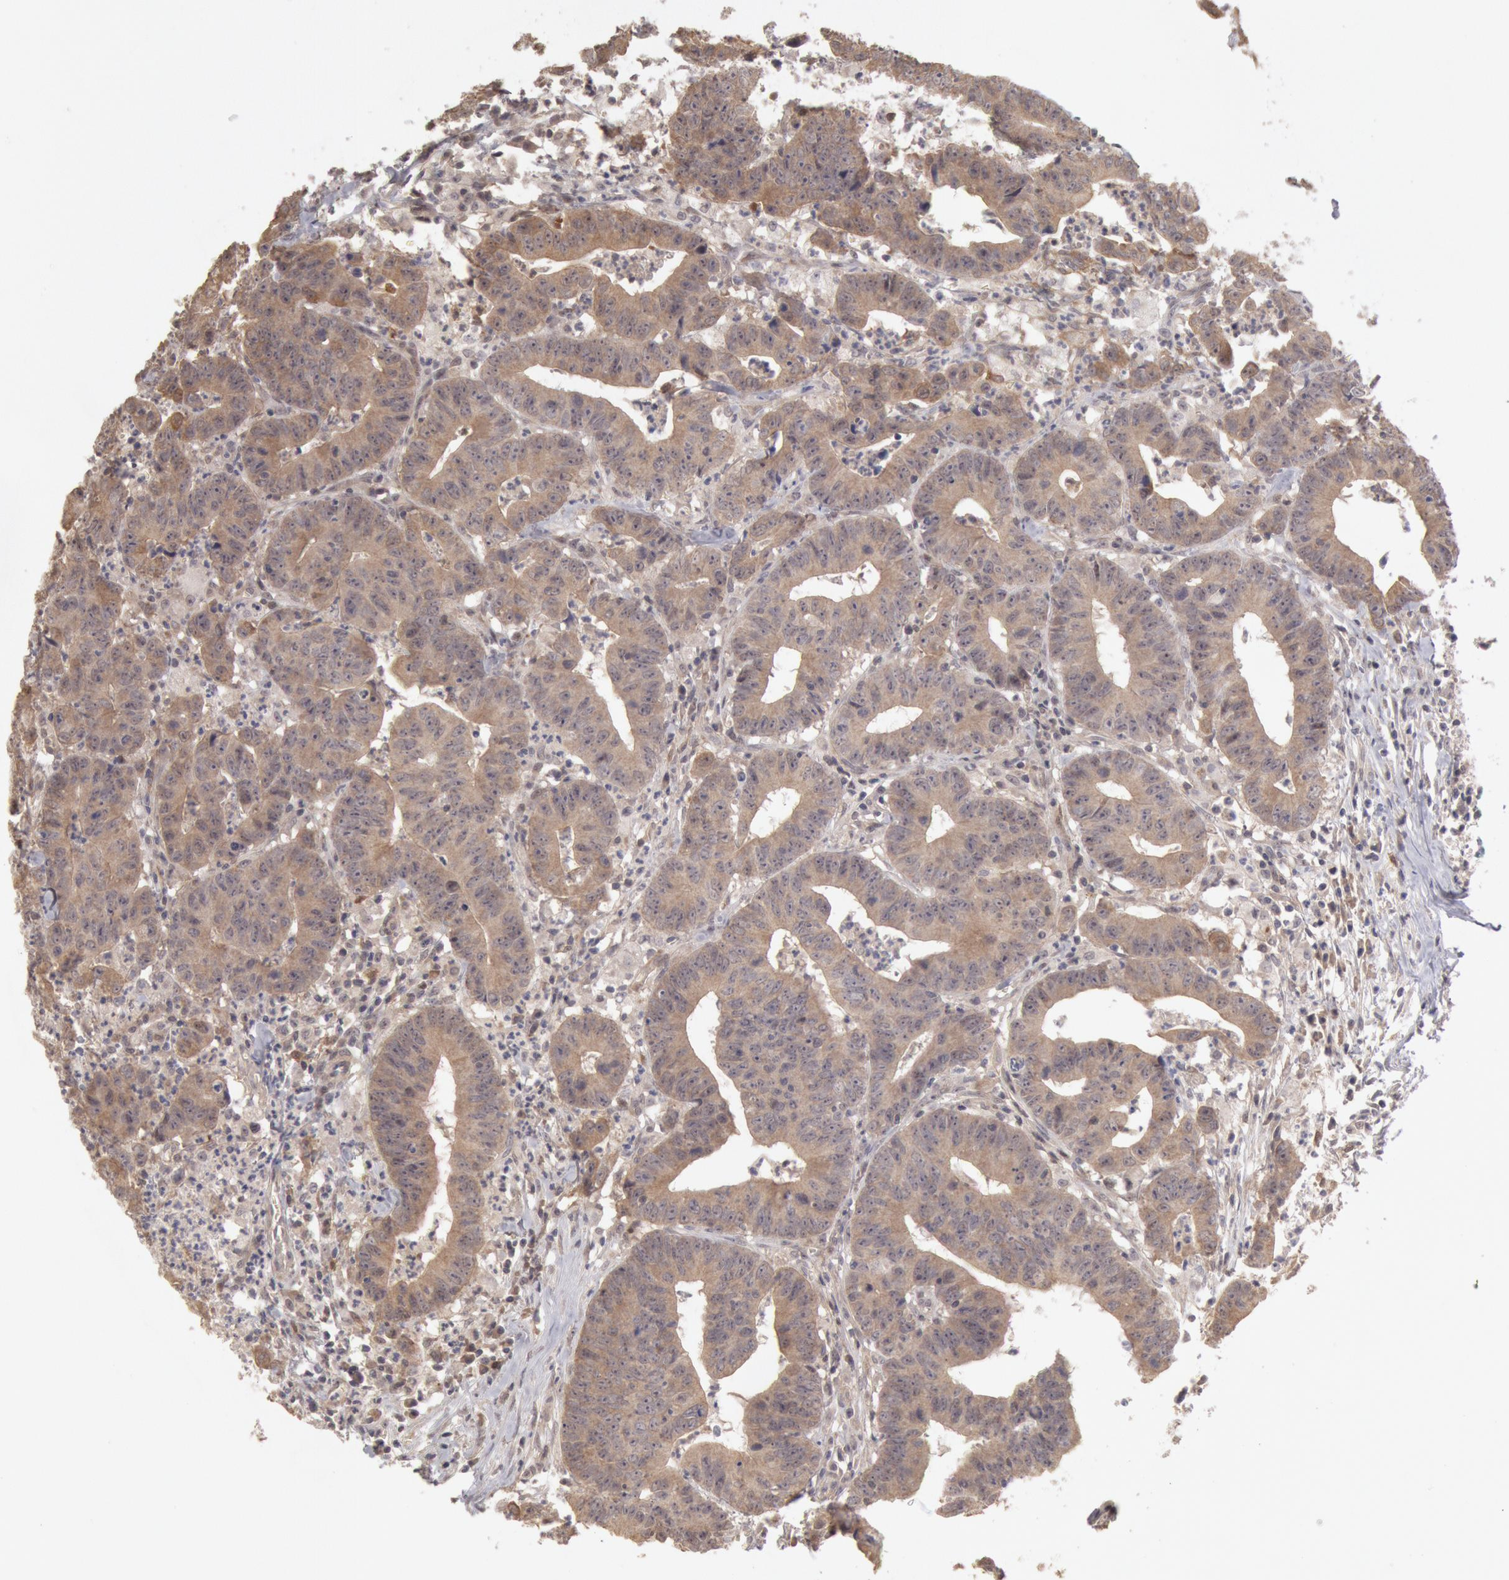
{"staining": {"intensity": "weak", "quantity": ">75%", "location": "cytoplasmic/membranous"}, "tissue": "colorectal cancer", "cell_type": "Tumor cells", "image_type": "cancer", "snomed": [{"axis": "morphology", "description": "Adenocarcinoma, NOS"}, {"axis": "topography", "description": "Colon"}], "caption": "Brown immunohistochemical staining in human adenocarcinoma (colorectal) shows weak cytoplasmic/membranous staining in approximately >75% of tumor cells.", "gene": "ZFP36L1", "patient": {"sex": "male", "age": 55}}